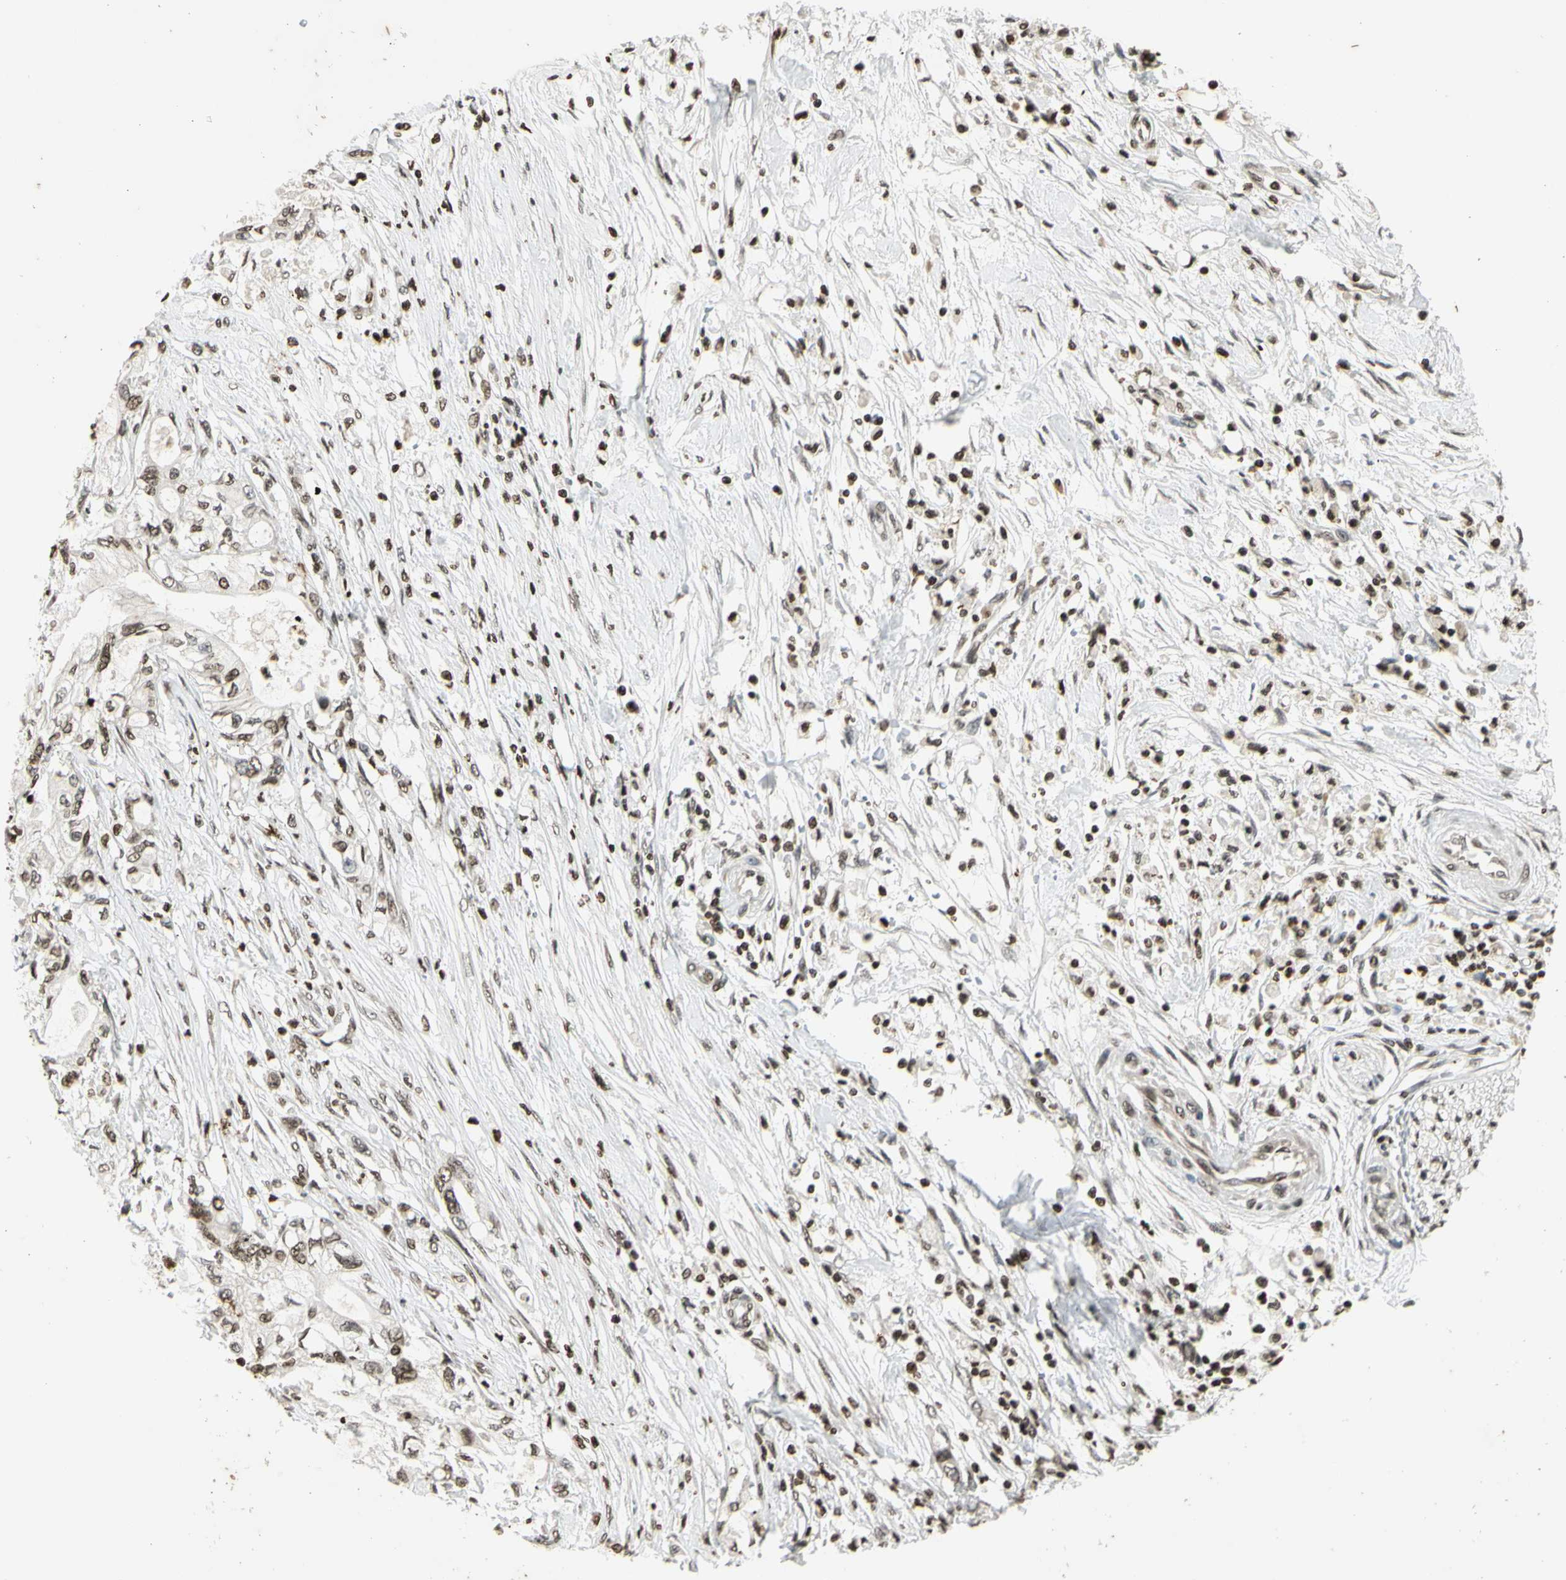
{"staining": {"intensity": "moderate", "quantity": "25%-75%", "location": "cytoplasmic/membranous,nuclear"}, "tissue": "pancreatic cancer", "cell_type": "Tumor cells", "image_type": "cancer", "snomed": [{"axis": "morphology", "description": "Adenocarcinoma, NOS"}, {"axis": "topography", "description": "Pancreas"}], "caption": "An image of pancreatic adenocarcinoma stained for a protein exhibits moderate cytoplasmic/membranous and nuclear brown staining in tumor cells.", "gene": "RORA", "patient": {"sex": "male", "age": 79}}